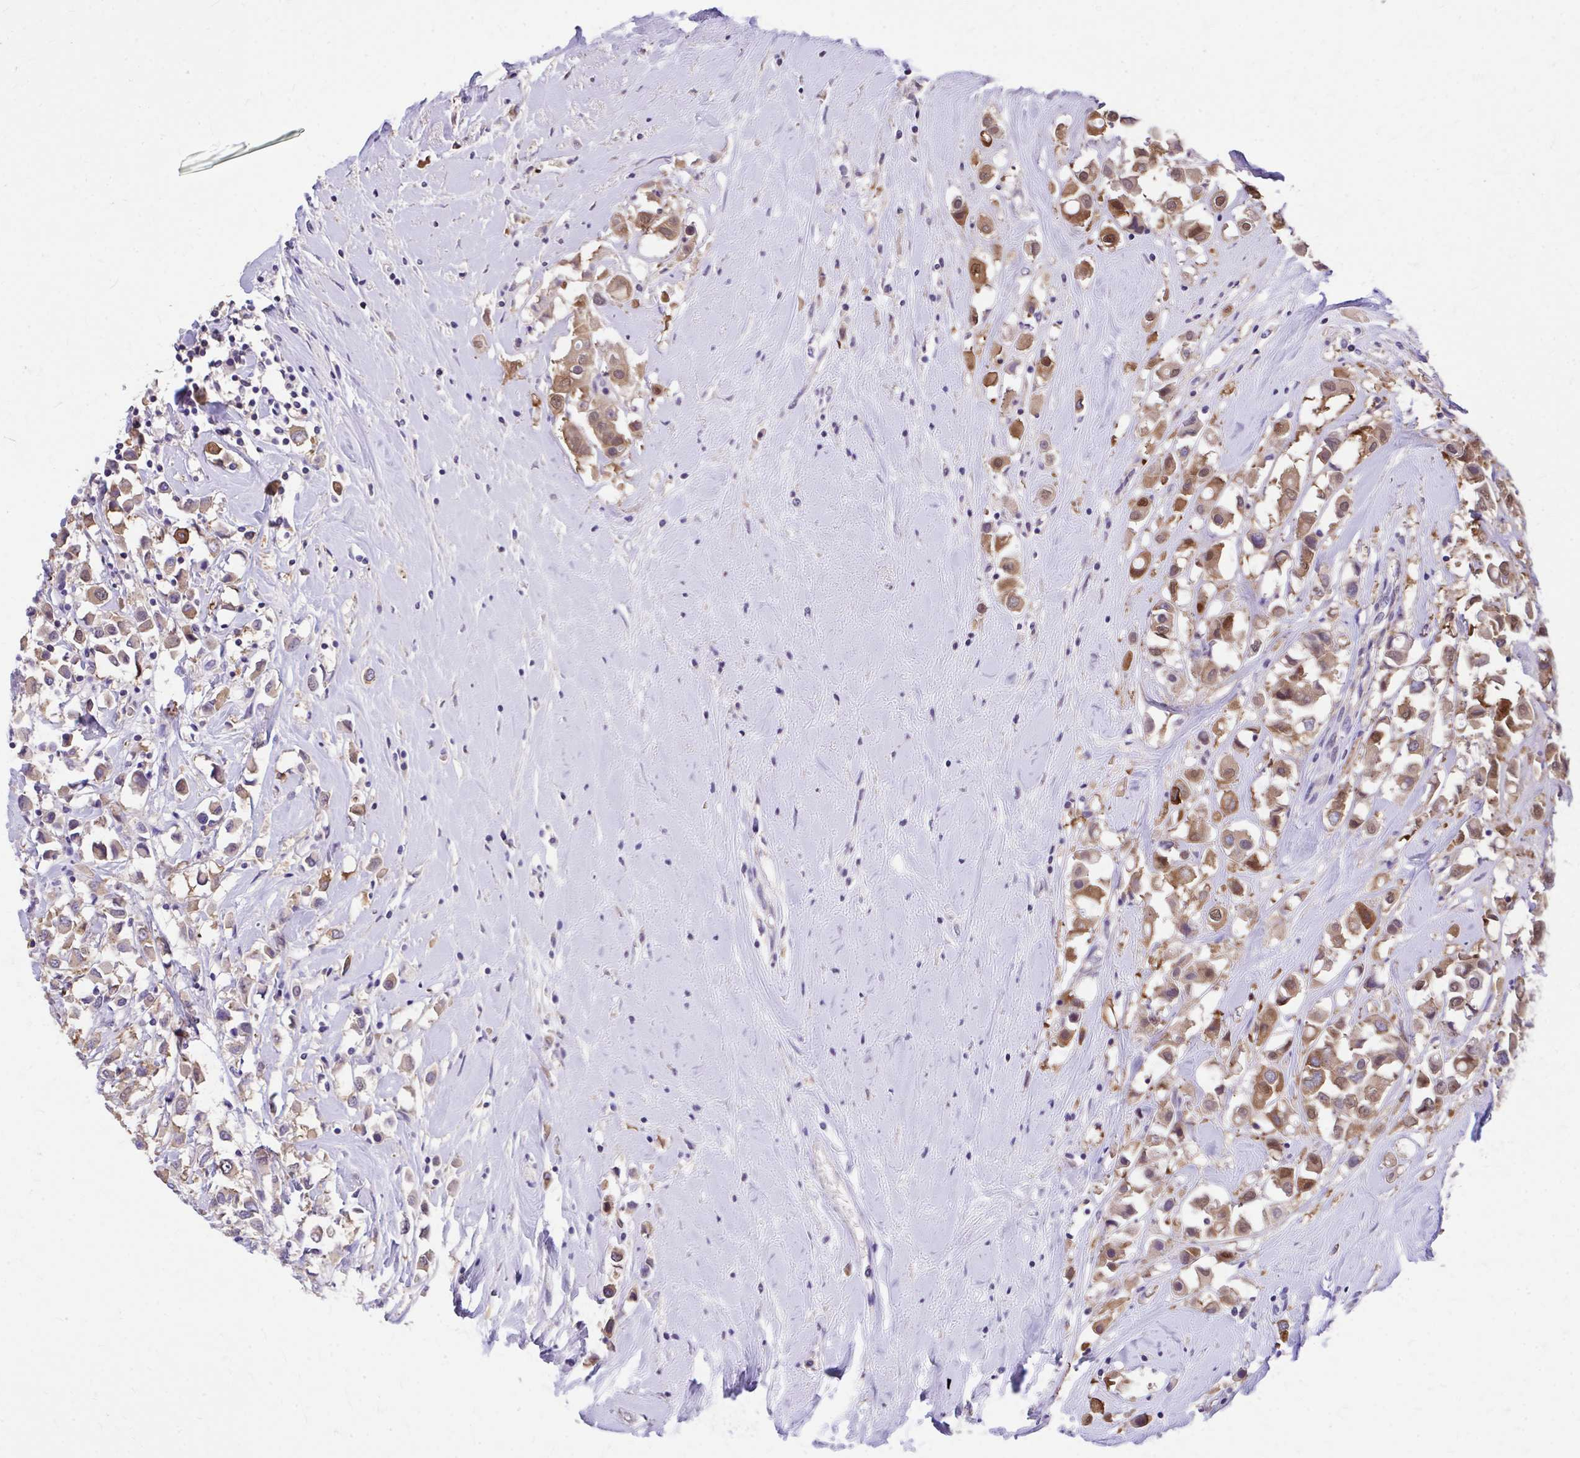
{"staining": {"intensity": "moderate", "quantity": ">75%", "location": "cytoplasmic/membranous,nuclear"}, "tissue": "breast cancer", "cell_type": "Tumor cells", "image_type": "cancer", "snomed": [{"axis": "morphology", "description": "Duct carcinoma"}, {"axis": "topography", "description": "Breast"}], "caption": "Immunohistochemical staining of human breast cancer (infiltrating ductal carcinoma) displays moderate cytoplasmic/membranous and nuclear protein positivity in approximately >75% of tumor cells.", "gene": "EPB41L1", "patient": {"sex": "female", "age": 61}}